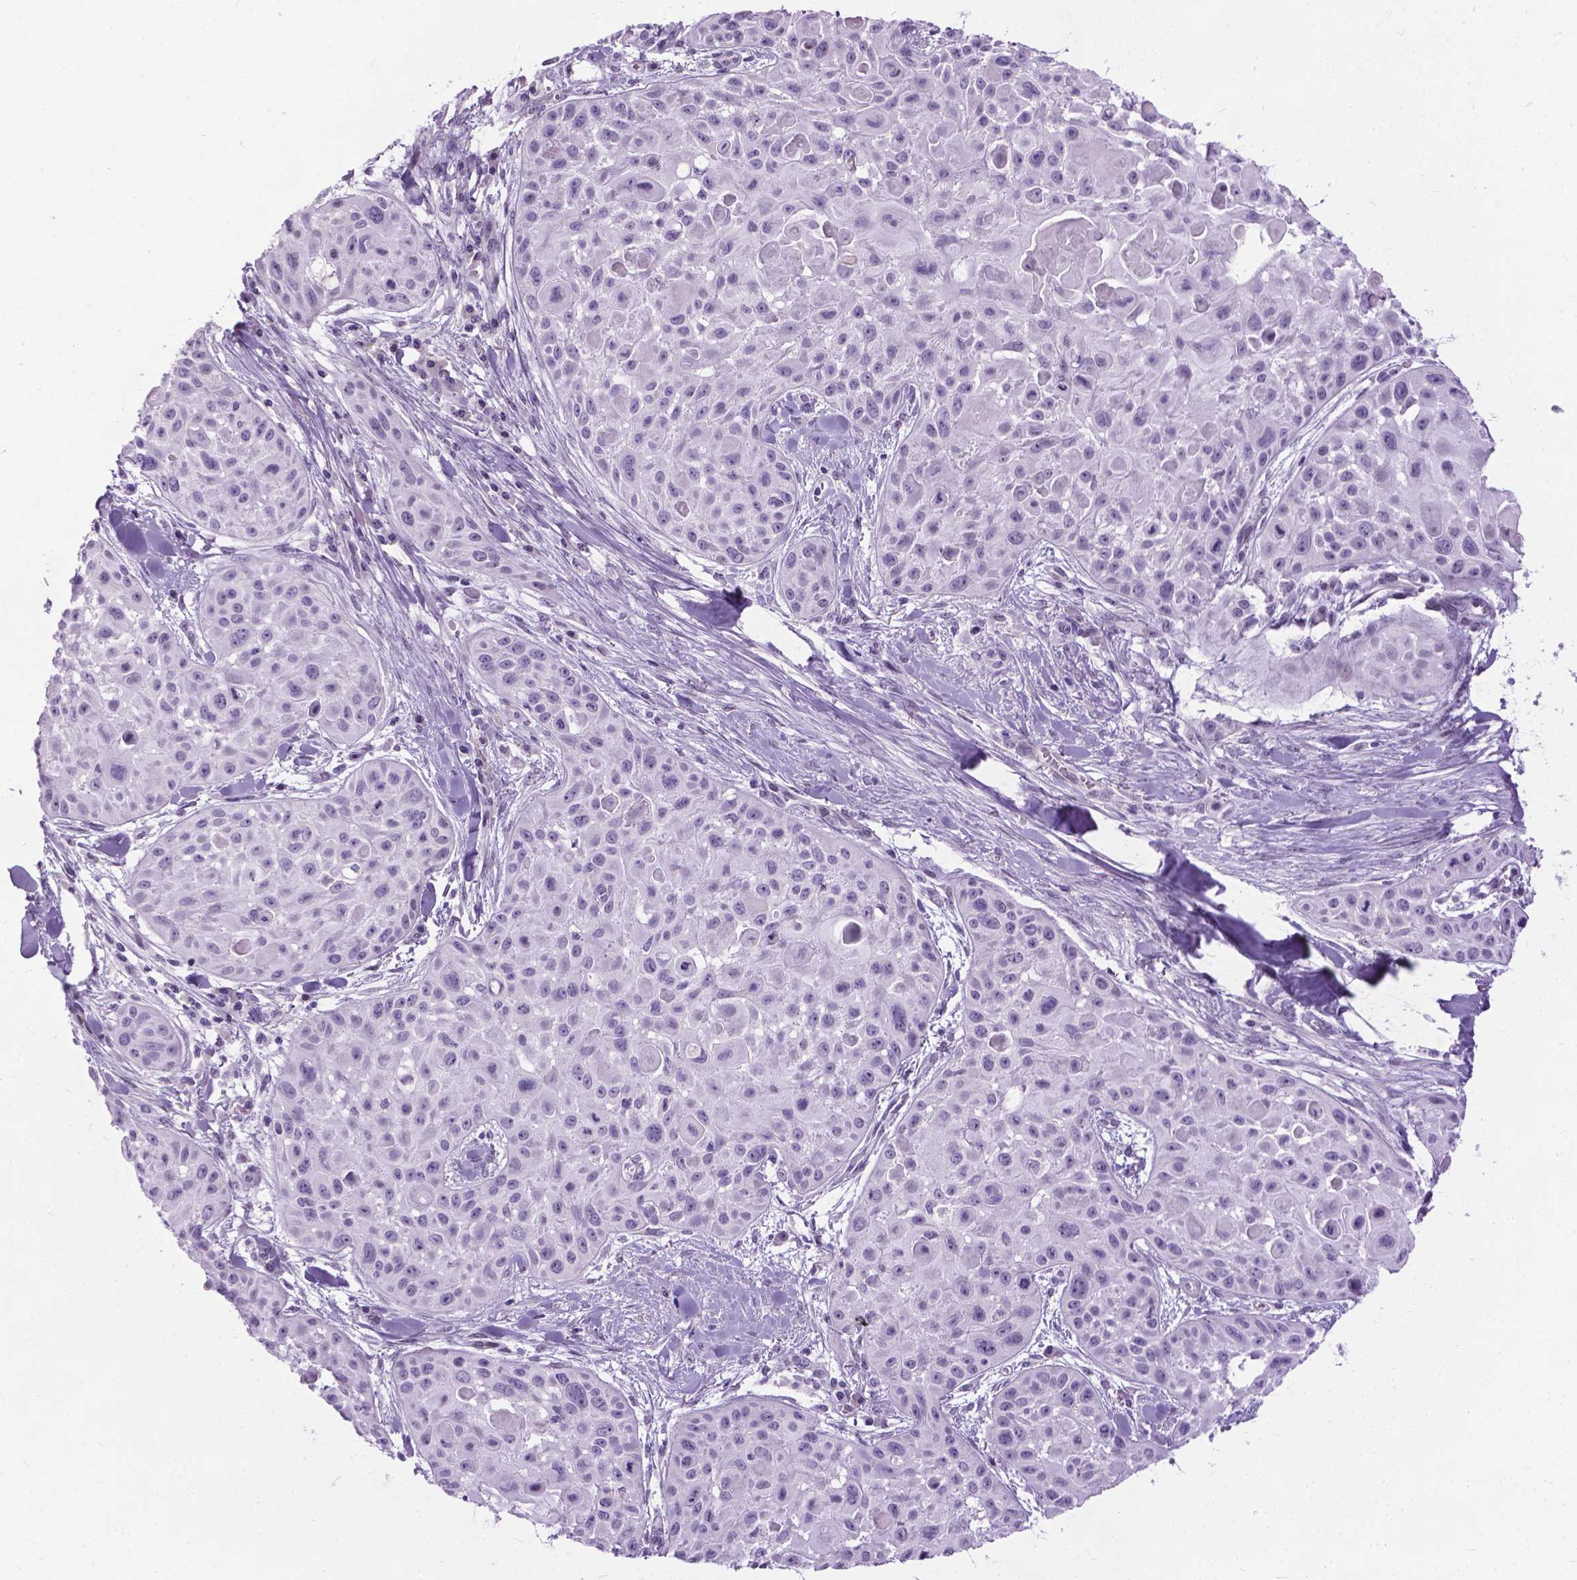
{"staining": {"intensity": "negative", "quantity": "none", "location": "none"}, "tissue": "skin cancer", "cell_type": "Tumor cells", "image_type": "cancer", "snomed": [{"axis": "morphology", "description": "Squamous cell carcinoma, NOS"}, {"axis": "topography", "description": "Skin"}, {"axis": "topography", "description": "Anal"}], "caption": "The image exhibits no staining of tumor cells in squamous cell carcinoma (skin). (Brightfield microscopy of DAB immunohistochemistry (IHC) at high magnification).", "gene": "PROB1", "patient": {"sex": "female", "age": 75}}